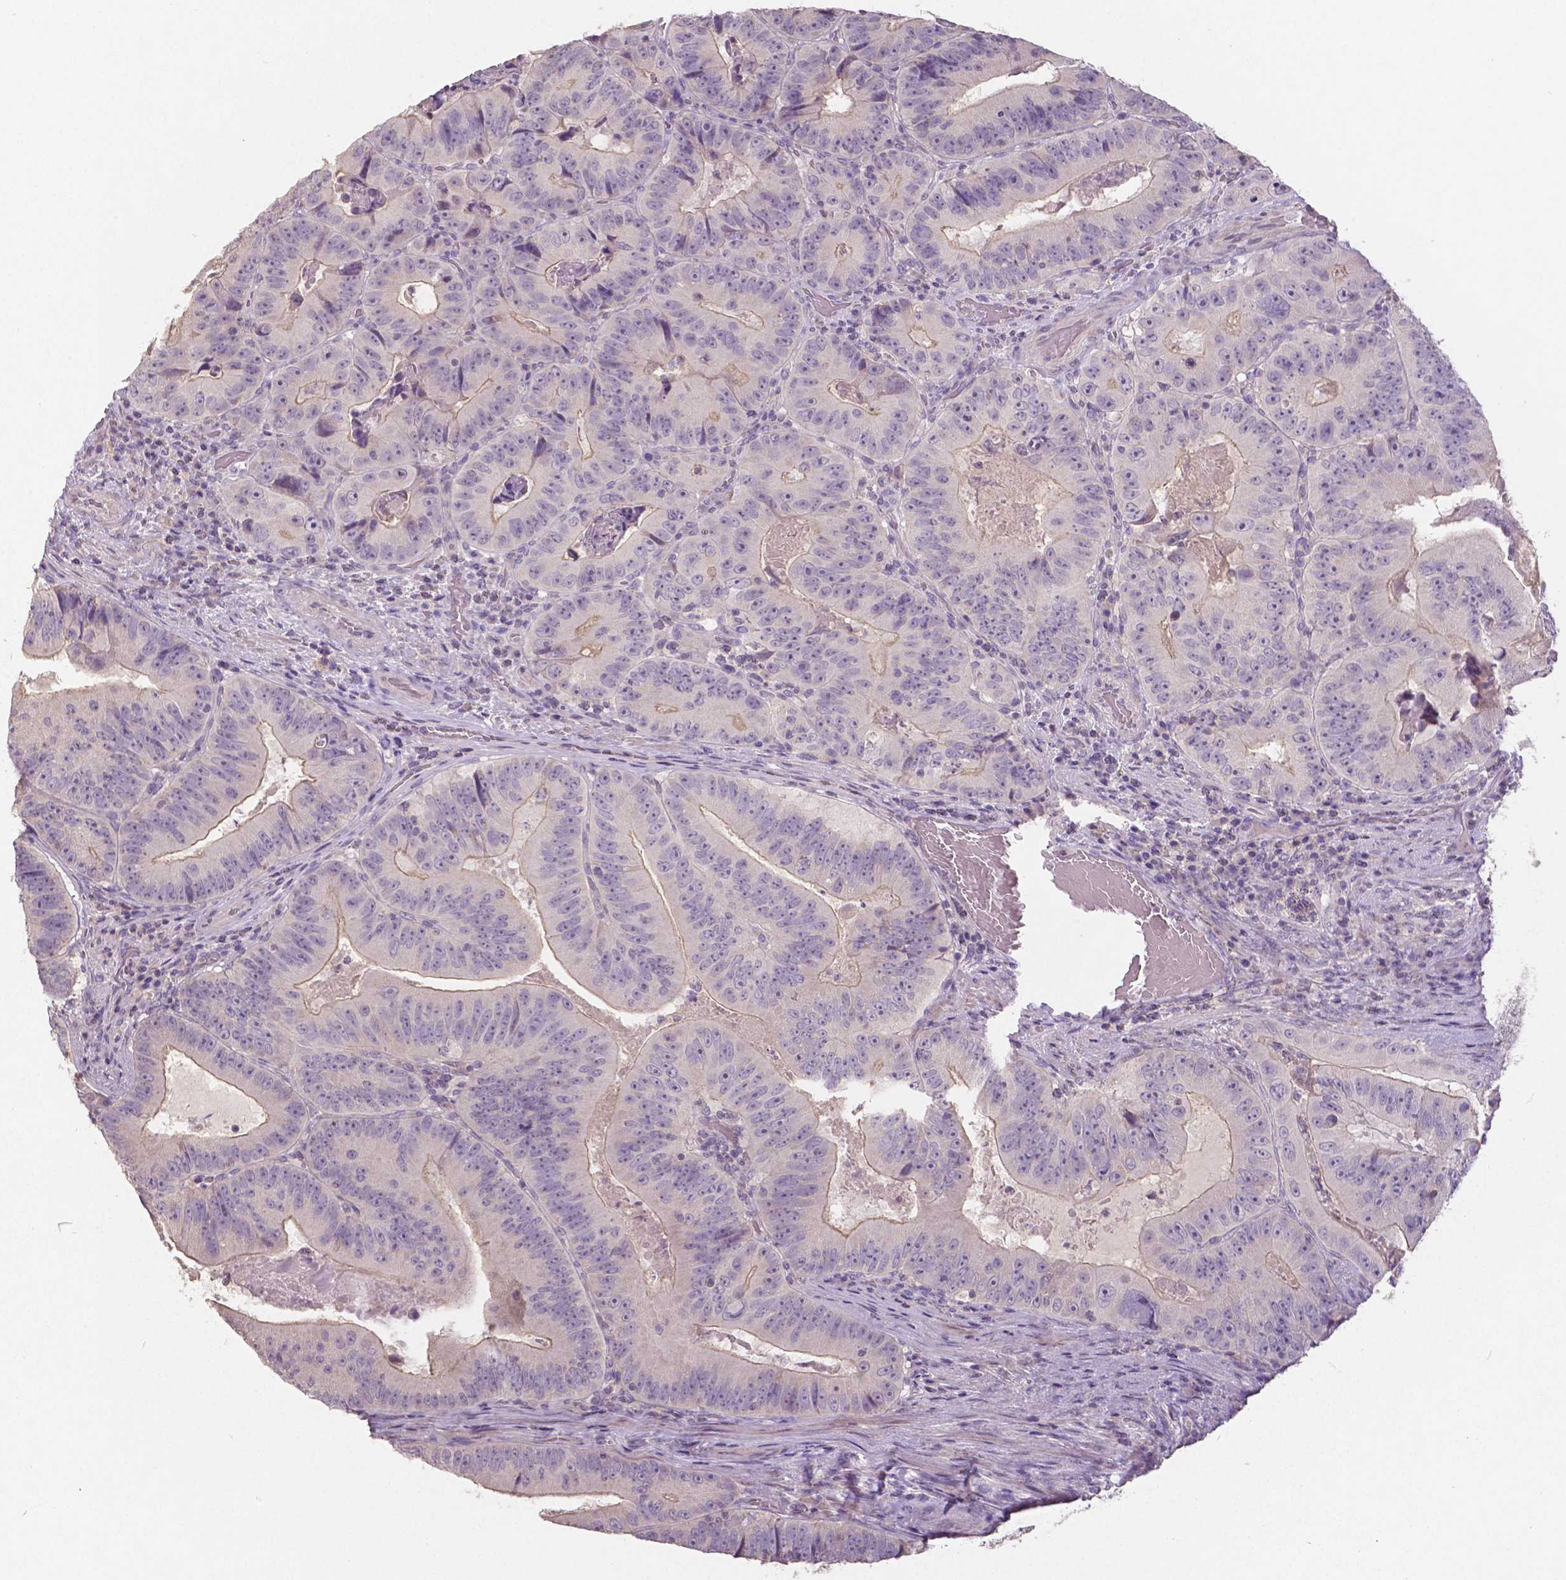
{"staining": {"intensity": "weak", "quantity": "25%-75%", "location": "cytoplasmic/membranous"}, "tissue": "colorectal cancer", "cell_type": "Tumor cells", "image_type": "cancer", "snomed": [{"axis": "morphology", "description": "Adenocarcinoma, NOS"}, {"axis": "topography", "description": "Colon"}], "caption": "This photomicrograph reveals immunohistochemistry staining of human colorectal cancer (adenocarcinoma), with low weak cytoplasmic/membranous expression in approximately 25%-75% of tumor cells.", "gene": "CRMP1", "patient": {"sex": "female", "age": 86}}